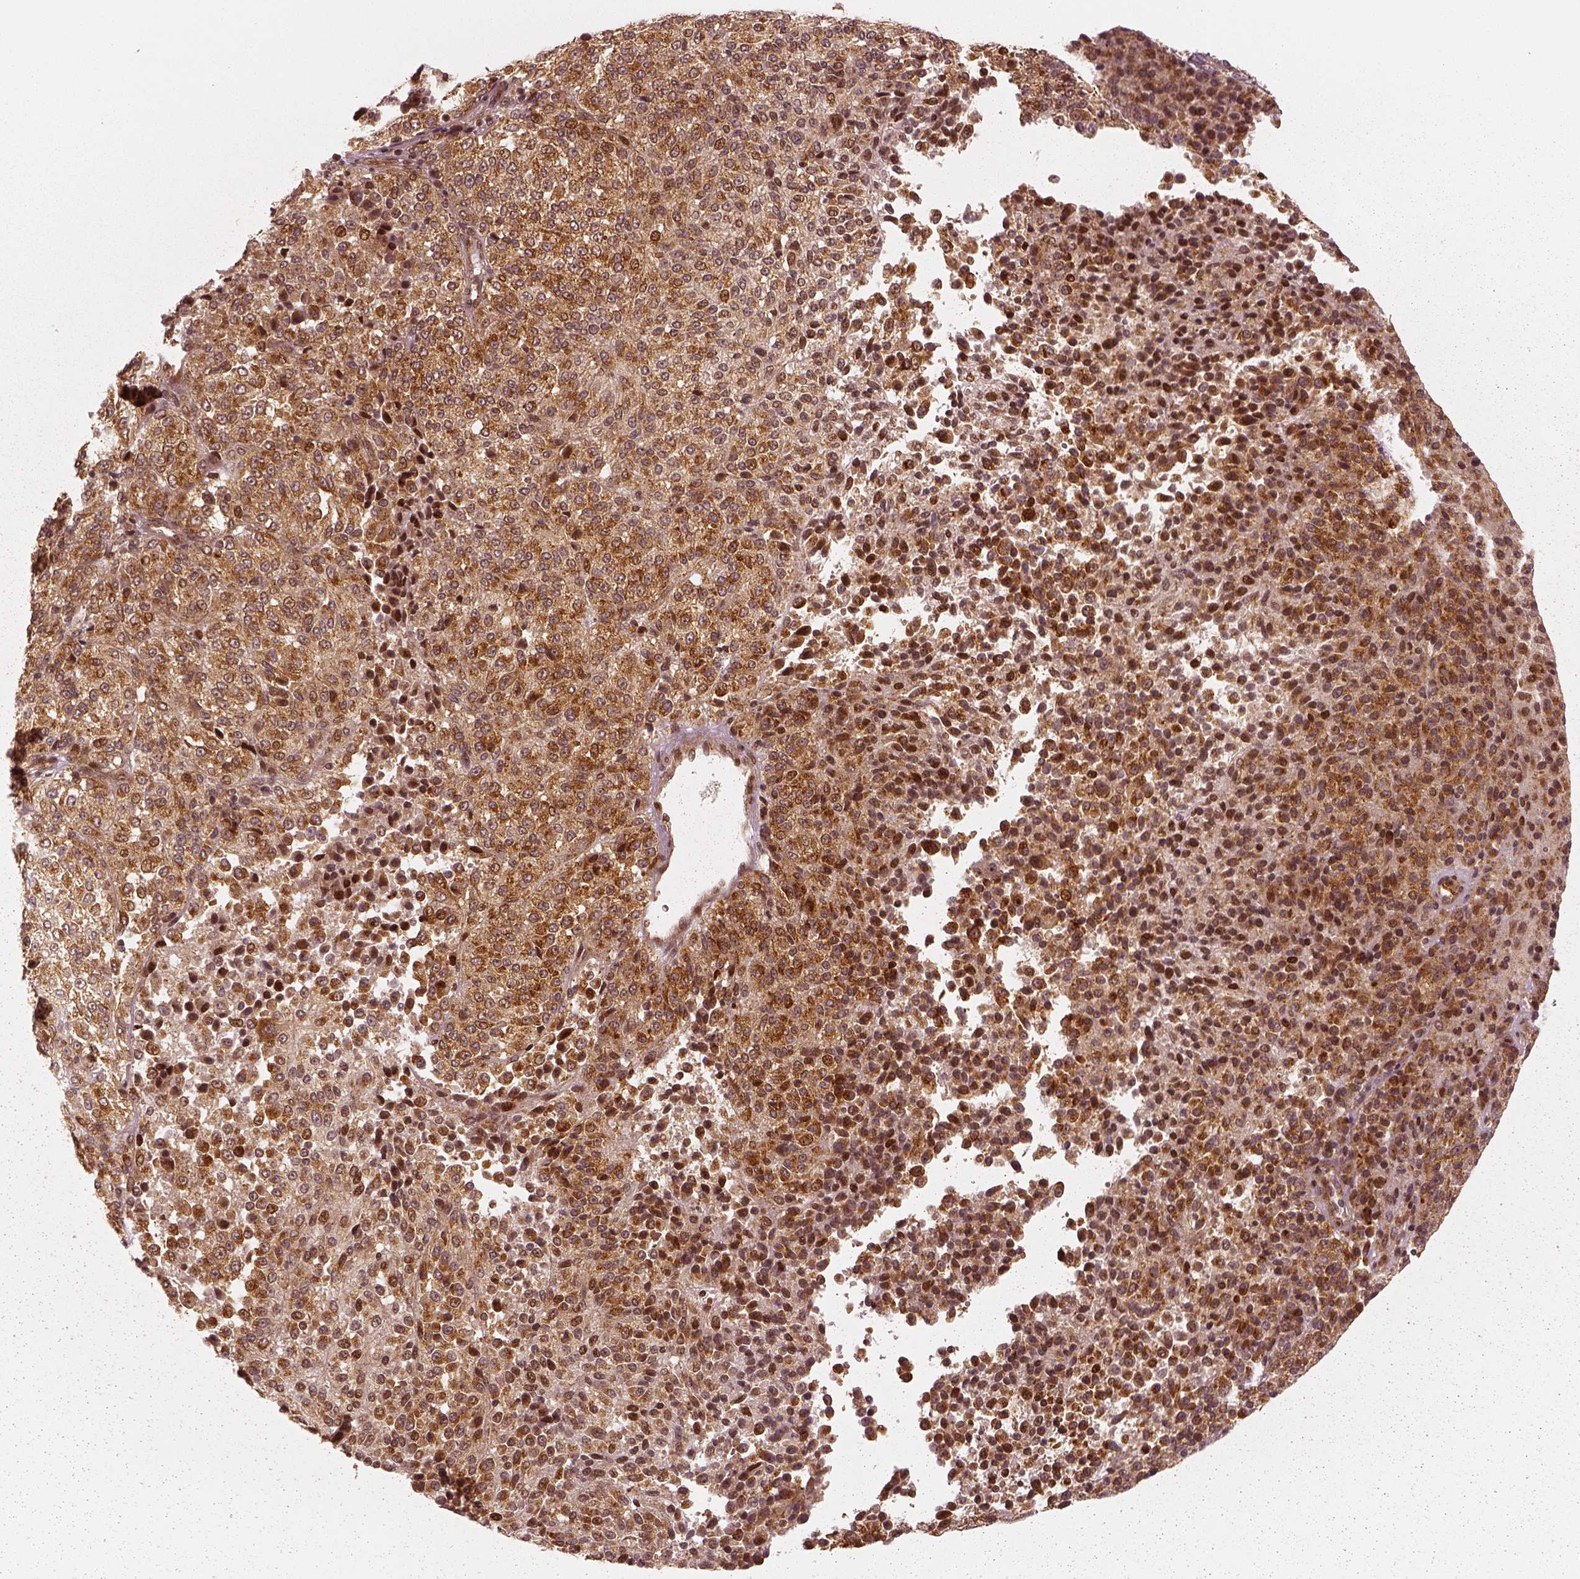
{"staining": {"intensity": "strong", "quantity": ">75%", "location": "cytoplasmic/membranous"}, "tissue": "melanoma", "cell_type": "Tumor cells", "image_type": "cancer", "snomed": [{"axis": "morphology", "description": "Malignant melanoma, Metastatic site"}, {"axis": "topography", "description": "Brain"}], "caption": "Malignant melanoma (metastatic site) was stained to show a protein in brown. There is high levels of strong cytoplasmic/membranous staining in approximately >75% of tumor cells.", "gene": "SLC12A9", "patient": {"sex": "female", "age": 56}}